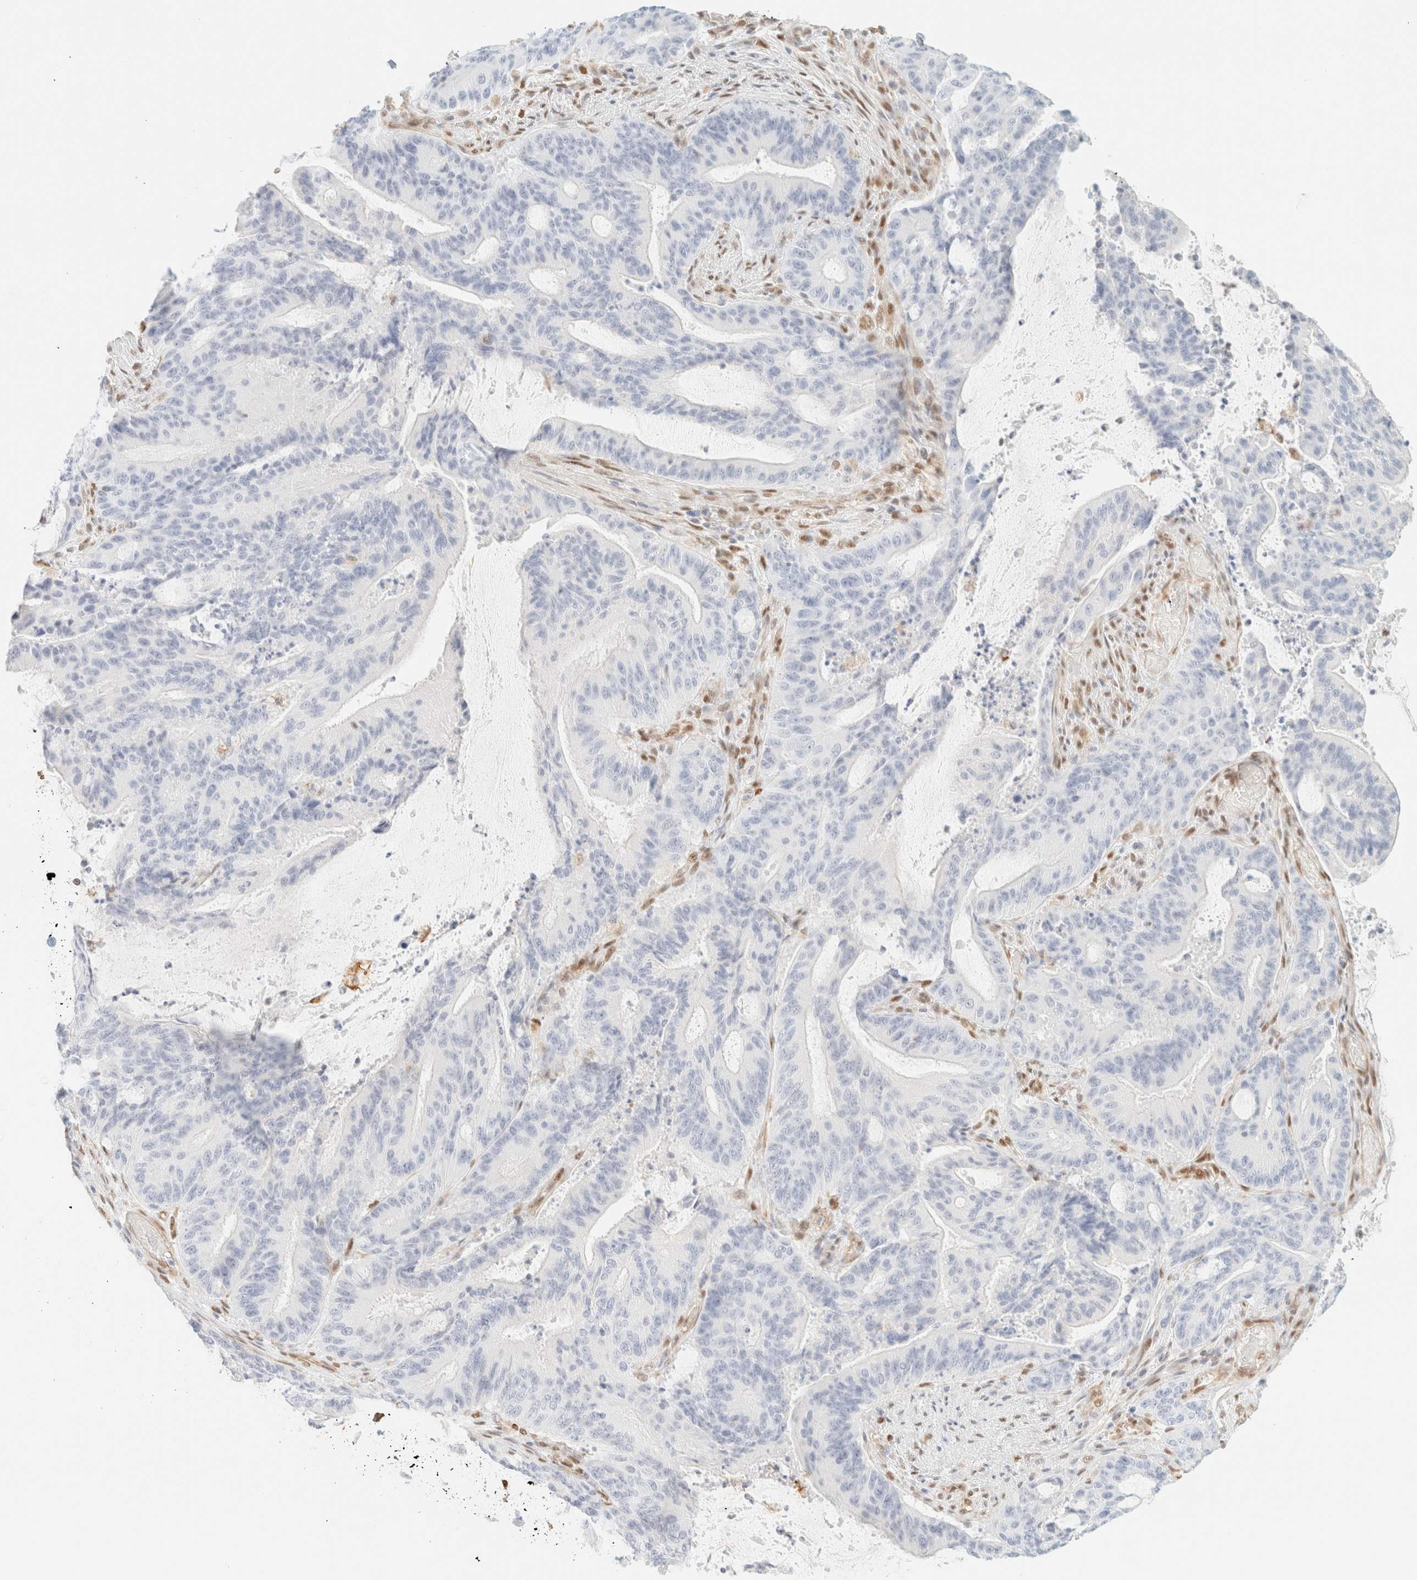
{"staining": {"intensity": "negative", "quantity": "none", "location": "none"}, "tissue": "liver cancer", "cell_type": "Tumor cells", "image_type": "cancer", "snomed": [{"axis": "morphology", "description": "Normal tissue, NOS"}, {"axis": "morphology", "description": "Cholangiocarcinoma"}, {"axis": "topography", "description": "Liver"}, {"axis": "topography", "description": "Peripheral nerve tissue"}], "caption": "The micrograph shows no significant staining in tumor cells of cholangiocarcinoma (liver).", "gene": "ZSCAN18", "patient": {"sex": "female", "age": 73}}